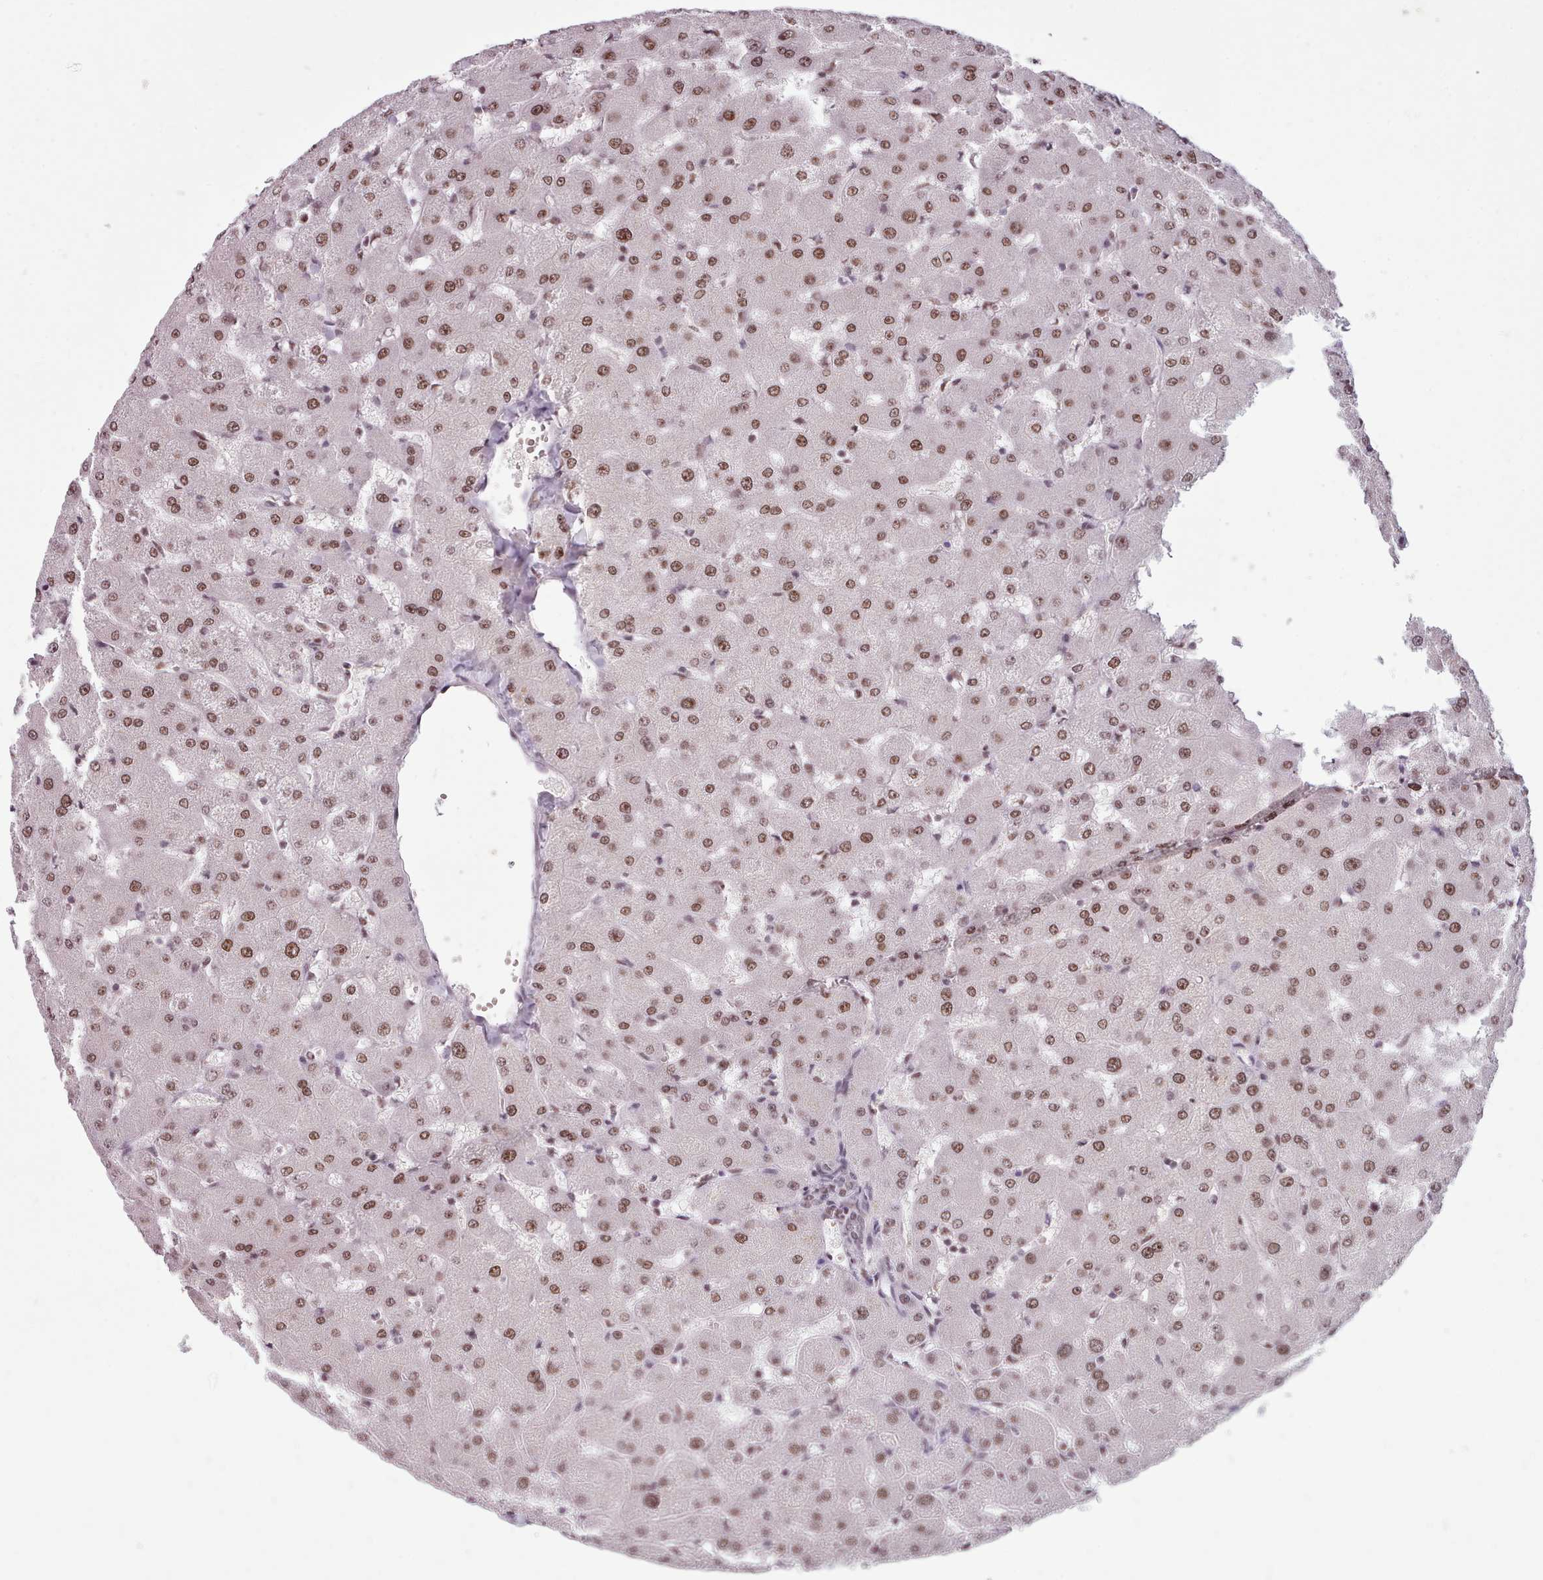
{"staining": {"intensity": "weak", "quantity": "25%-75%", "location": "nuclear"}, "tissue": "liver", "cell_type": "Cholangiocytes", "image_type": "normal", "snomed": [{"axis": "morphology", "description": "Normal tissue, NOS"}, {"axis": "topography", "description": "Liver"}], "caption": "Immunohistochemistry (IHC) (DAB) staining of unremarkable liver exhibits weak nuclear protein expression in approximately 25%-75% of cholangiocytes. (Brightfield microscopy of DAB IHC at high magnification).", "gene": "SRRM1", "patient": {"sex": "female", "age": 63}}